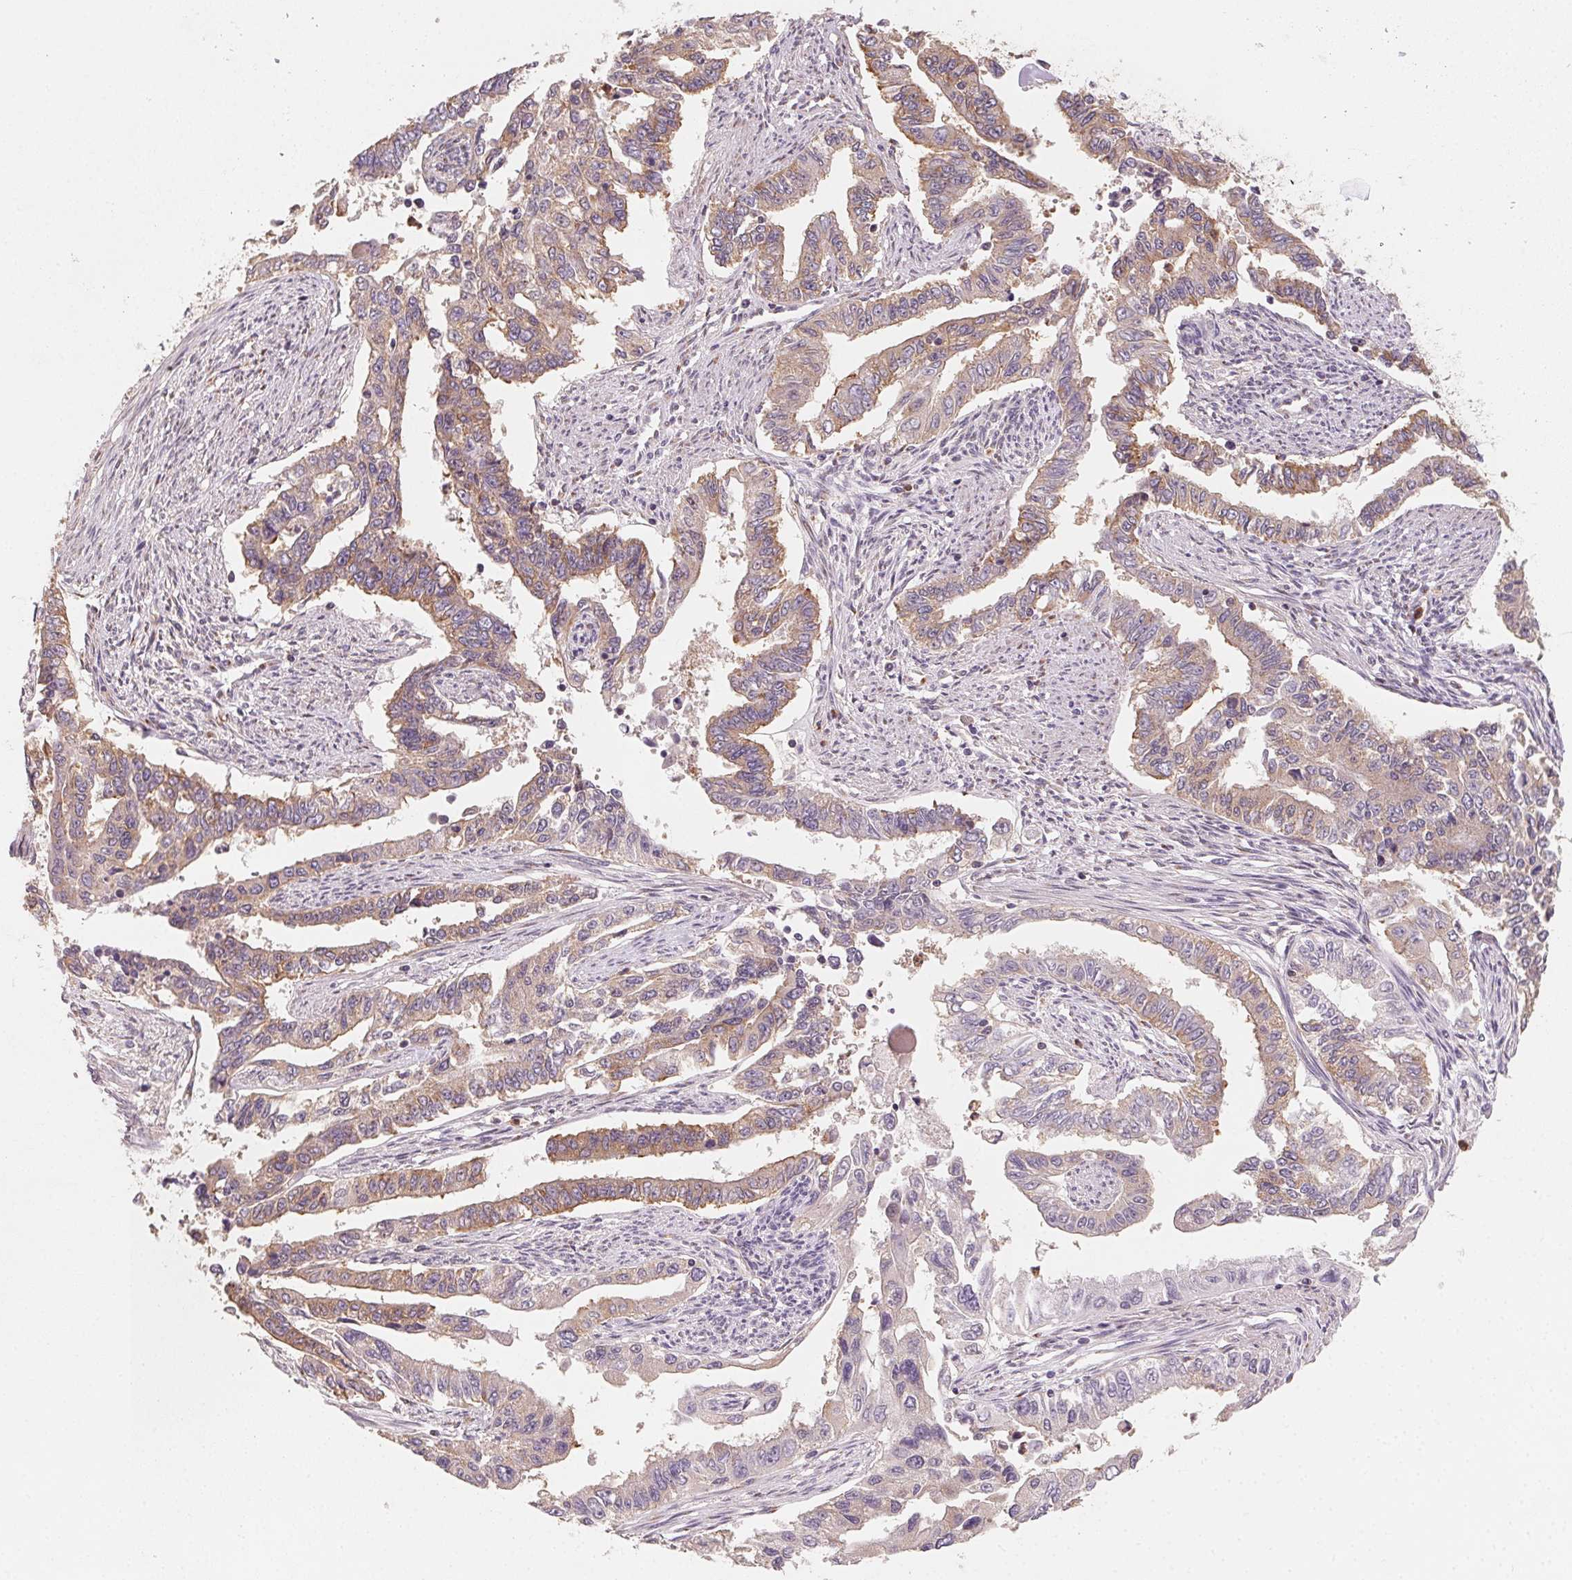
{"staining": {"intensity": "weak", "quantity": "25%-75%", "location": "cytoplasmic/membranous"}, "tissue": "endometrial cancer", "cell_type": "Tumor cells", "image_type": "cancer", "snomed": [{"axis": "morphology", "description": "Adenocarcinoma, NOS"}, {"axis": "topography", "description": "Uterus"}], "caption": "Endometrial adenocarcinoma stained with DAB (3,3'-diaminobenzidine) immunohistochemistry reveals low levels of weak cytoplasmic/membranous expression in approximately 25%-75% of tumor cells.", "gene": "AP1S1", "patient": {"sex": "female", "age": 59}}